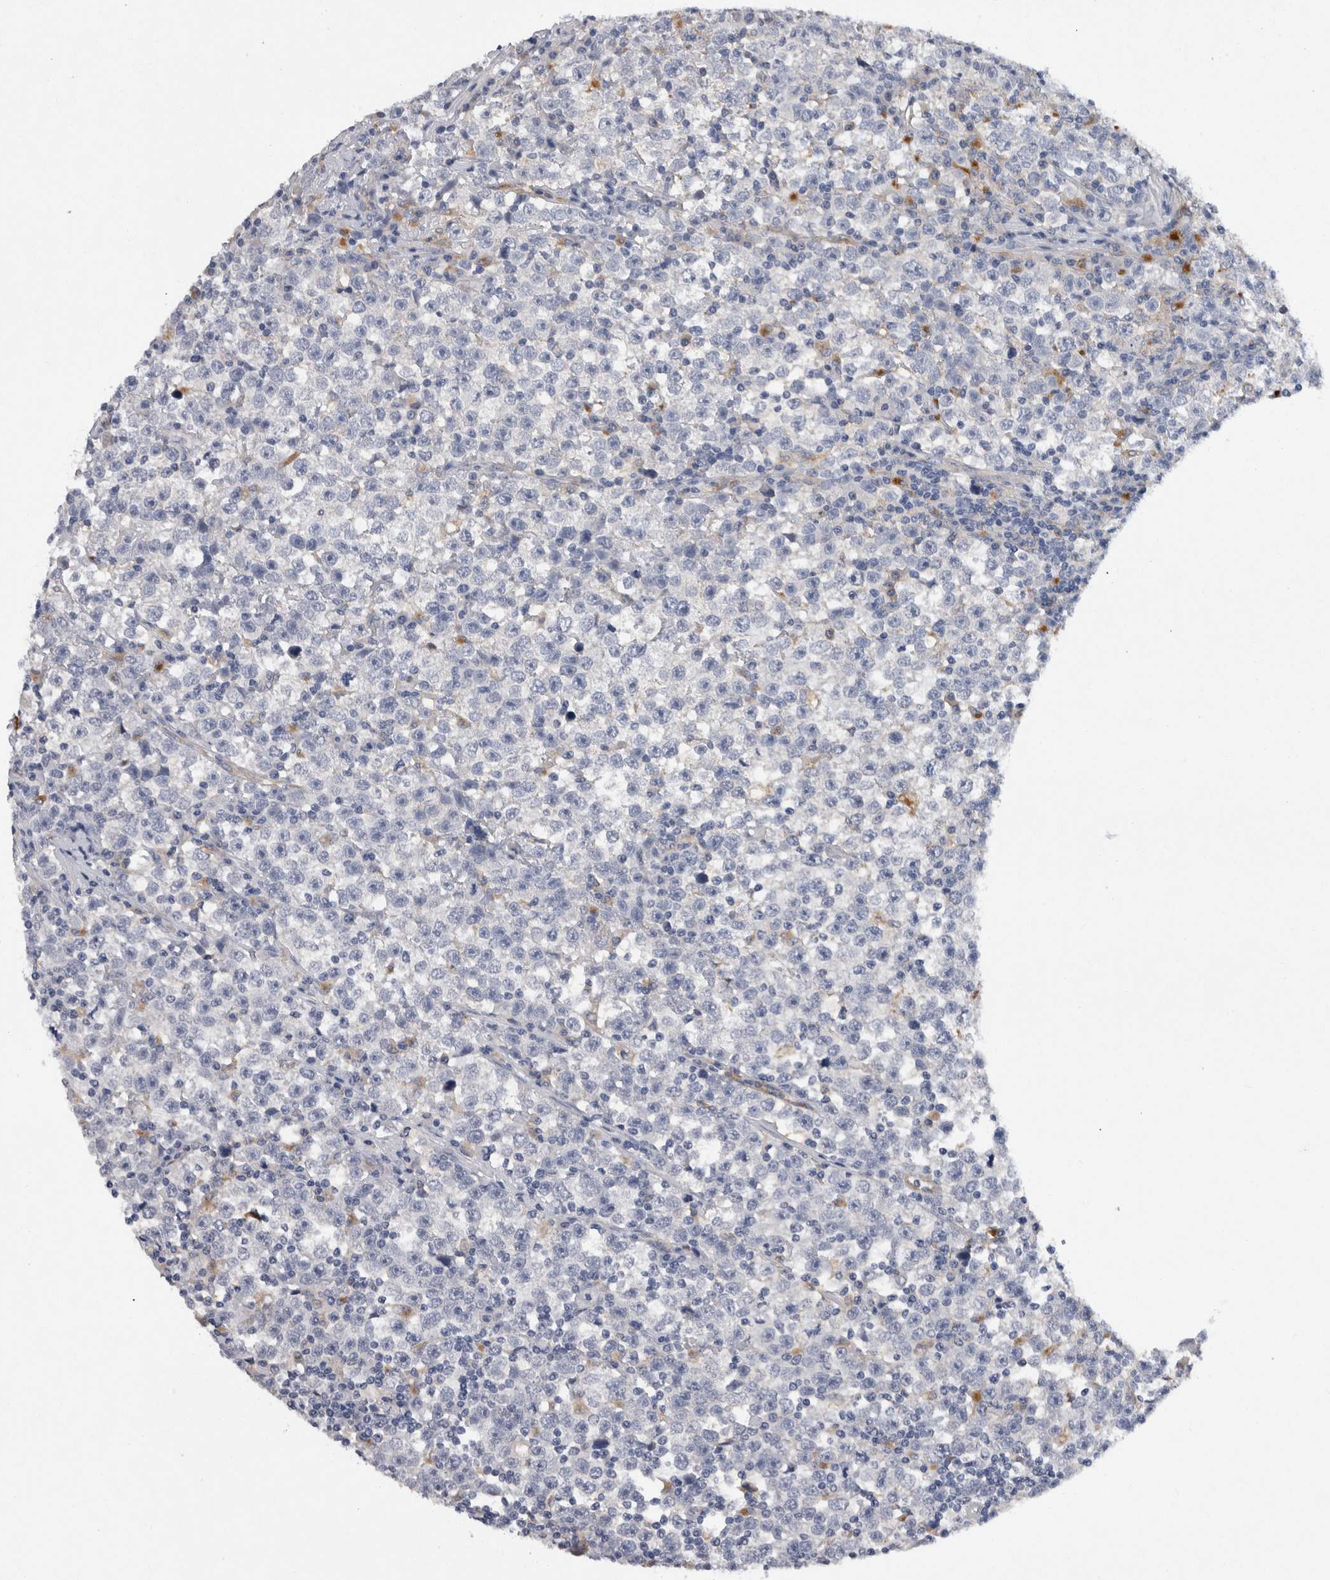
{"staining": {"intensity": "negative", "quantity": "none", "location": "none"}, "tissue": "testis cancer", "cell_type": "Tumor cells", "image_type": "cancer", "snomed": [{"axis": "morphology", "description": "Seminoma, NOS"}, {"axis": "topography", "description": "Testis"}], "caption": "A high-resolution histopathology image shows immunohistochemistry staining of testis cancer (seminoma), which exhibits no significant positivity in tumor cells.", "gene": "CD63", "patient": {"sex": "male", "age": 43}}